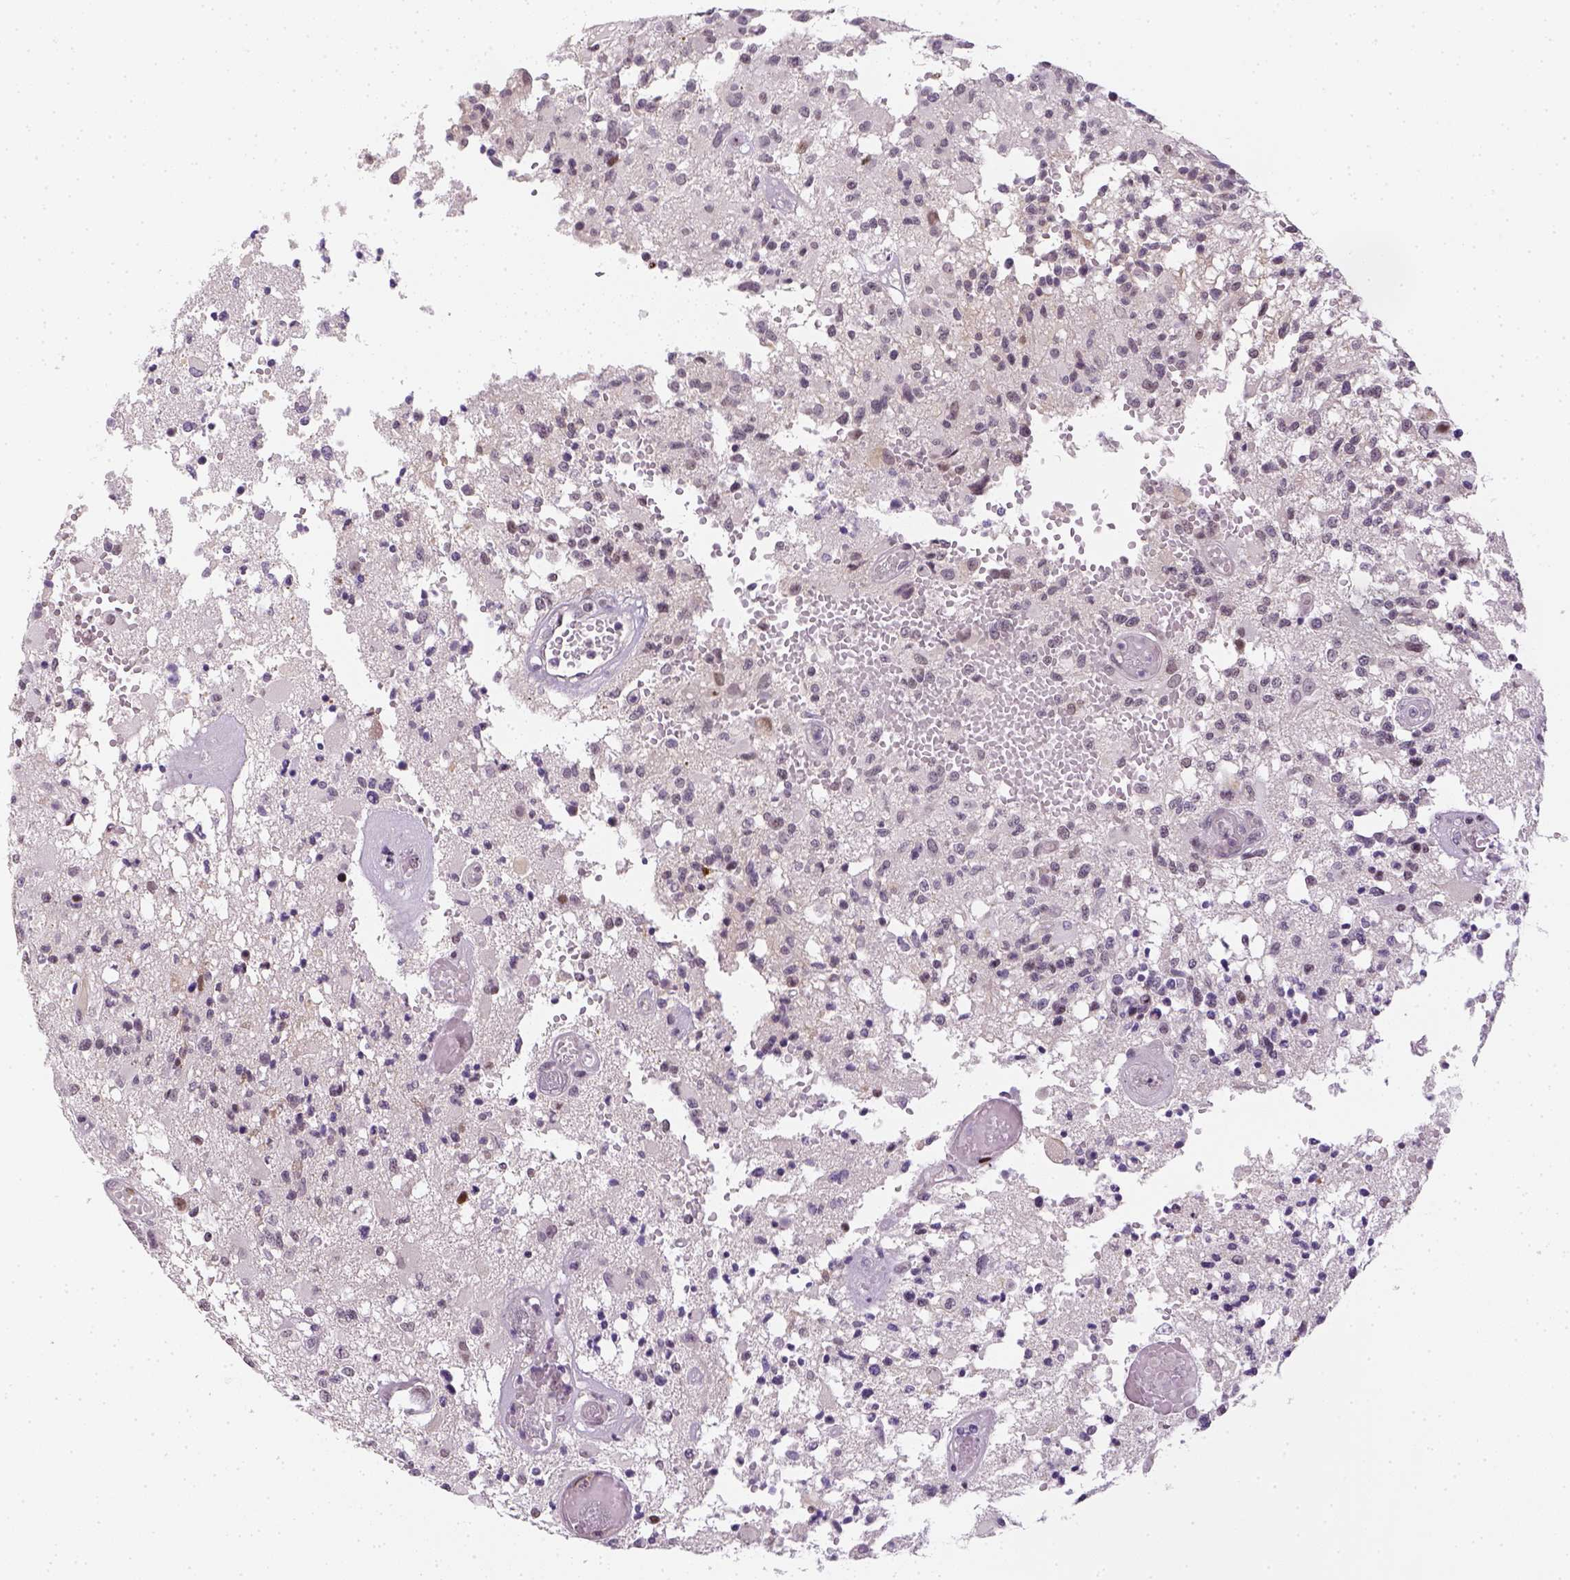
{"staining": {"intensity": "negative", "quantity": "none", "location": "none"}, "tissue": "glioma", "cell_type": "Tumor cells", "image_type": "cancer", "snomed": [{"axis": "morphology", "description": "Glioma, malignant, High grade"}, {"axis": "topography", "description": "Brain"}], "caption": "IHC photomicrograph of neoplastic tissue: glioma stained with DAB (3,3'-diaminobenzidine) reveals no significant protein expression in tumor cells. (DAB (3,3'-diaminobenzidine) immunohistochemistry (IHC) with hematoxylin counter stain).", "gene": "MAGEB3", "patient": {"sex": "female", "age": 63}}